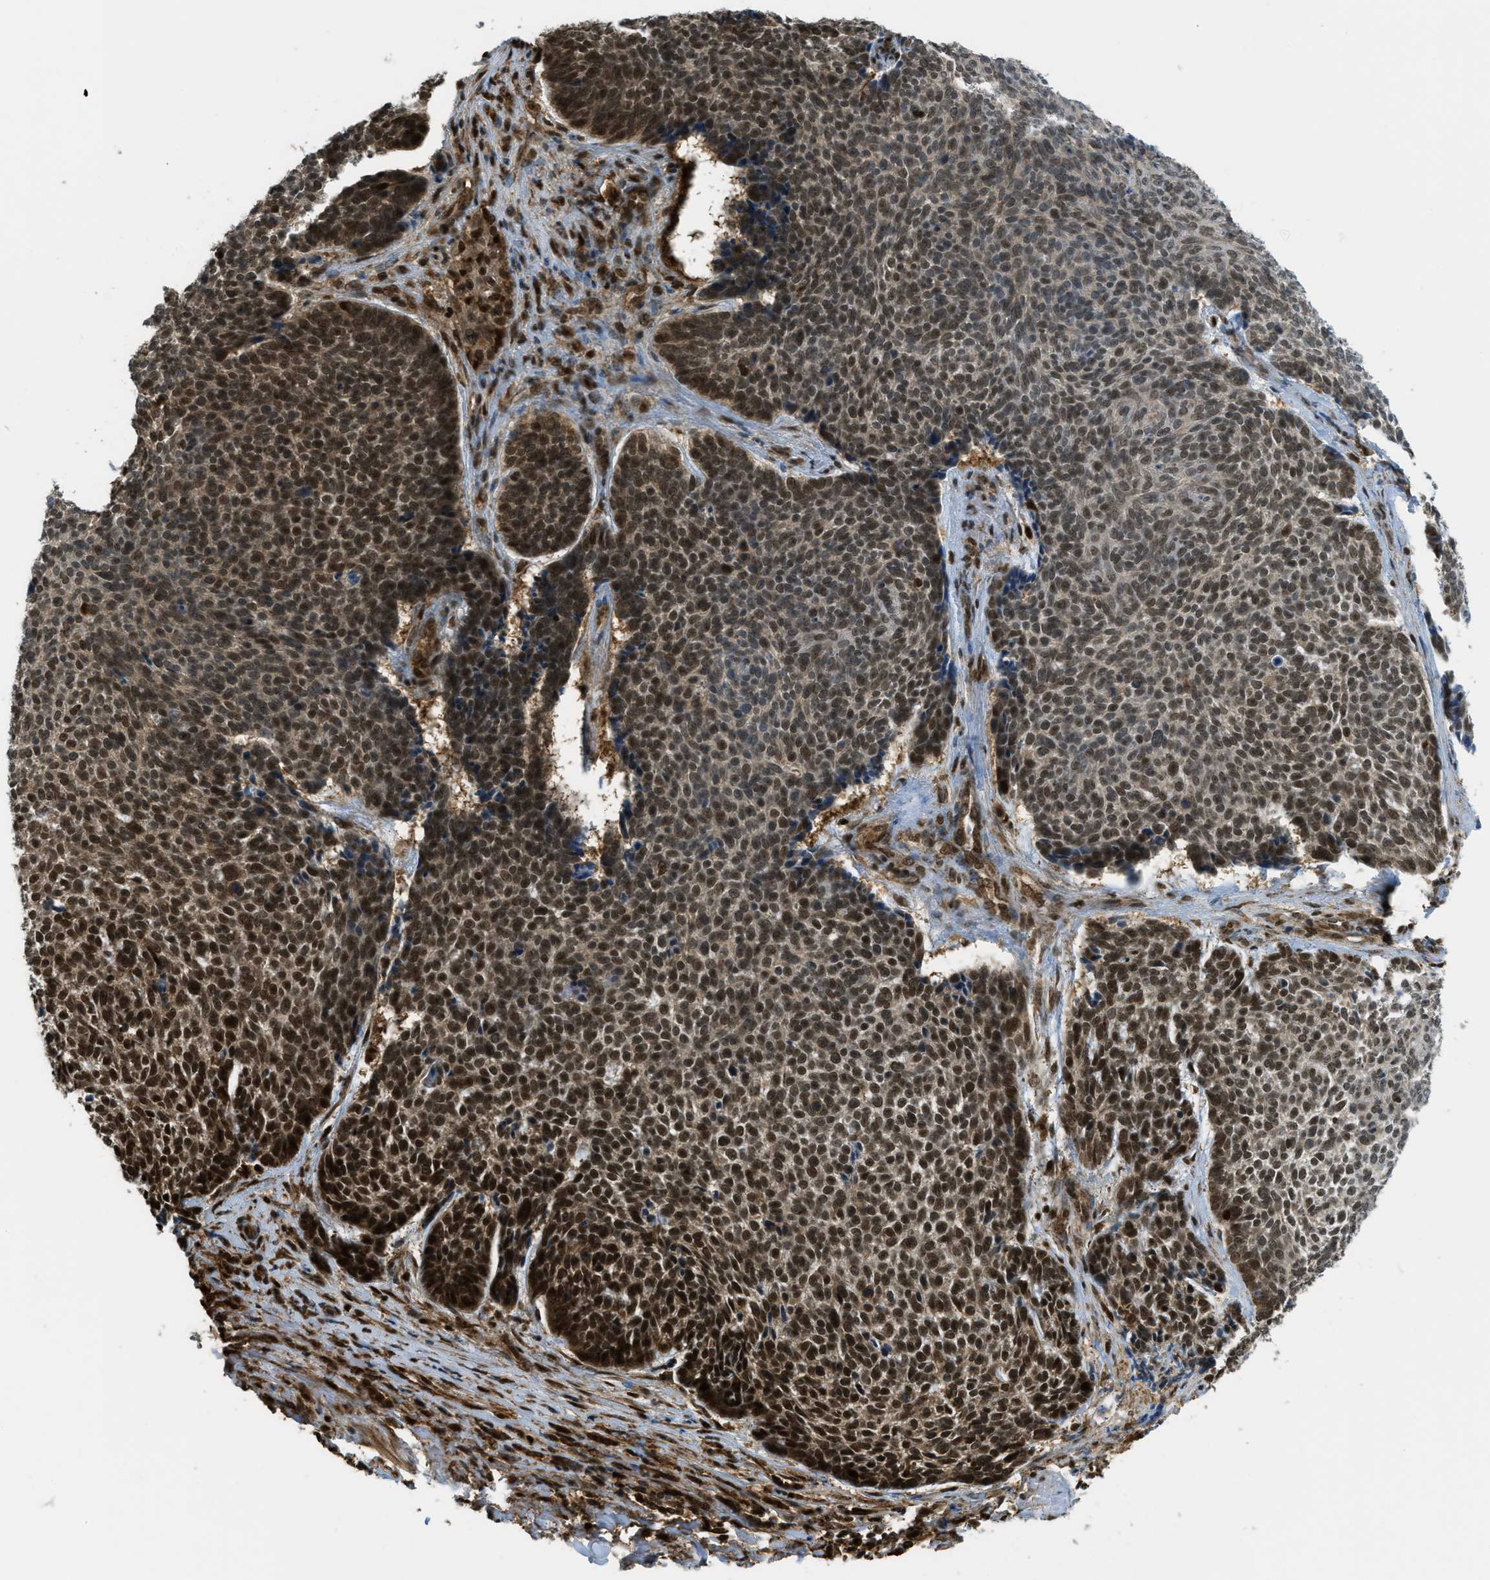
{"staining": {"intensity": "strong", "quantity": ">75%", "location": "nuclear"}, "tissue": "skin cancer", "cell_type": "Tumor cells", "image_type": "cancer", "snomed": [{"axis": "morphology", "description": "Basal cell carcinoma"}, {"axis": "topography", "description": "Skin"}], "caption": "A high-resolution histopathology image shows IHC staining of skin basal cell carcinoma, which shows strong nuclear positivity in about >75% of tumor cells. (Brightfield microscopy of DAB IHC at high magnification).", "gene": "TNPO1", "patient": {"sex": "male", "age": 84}}